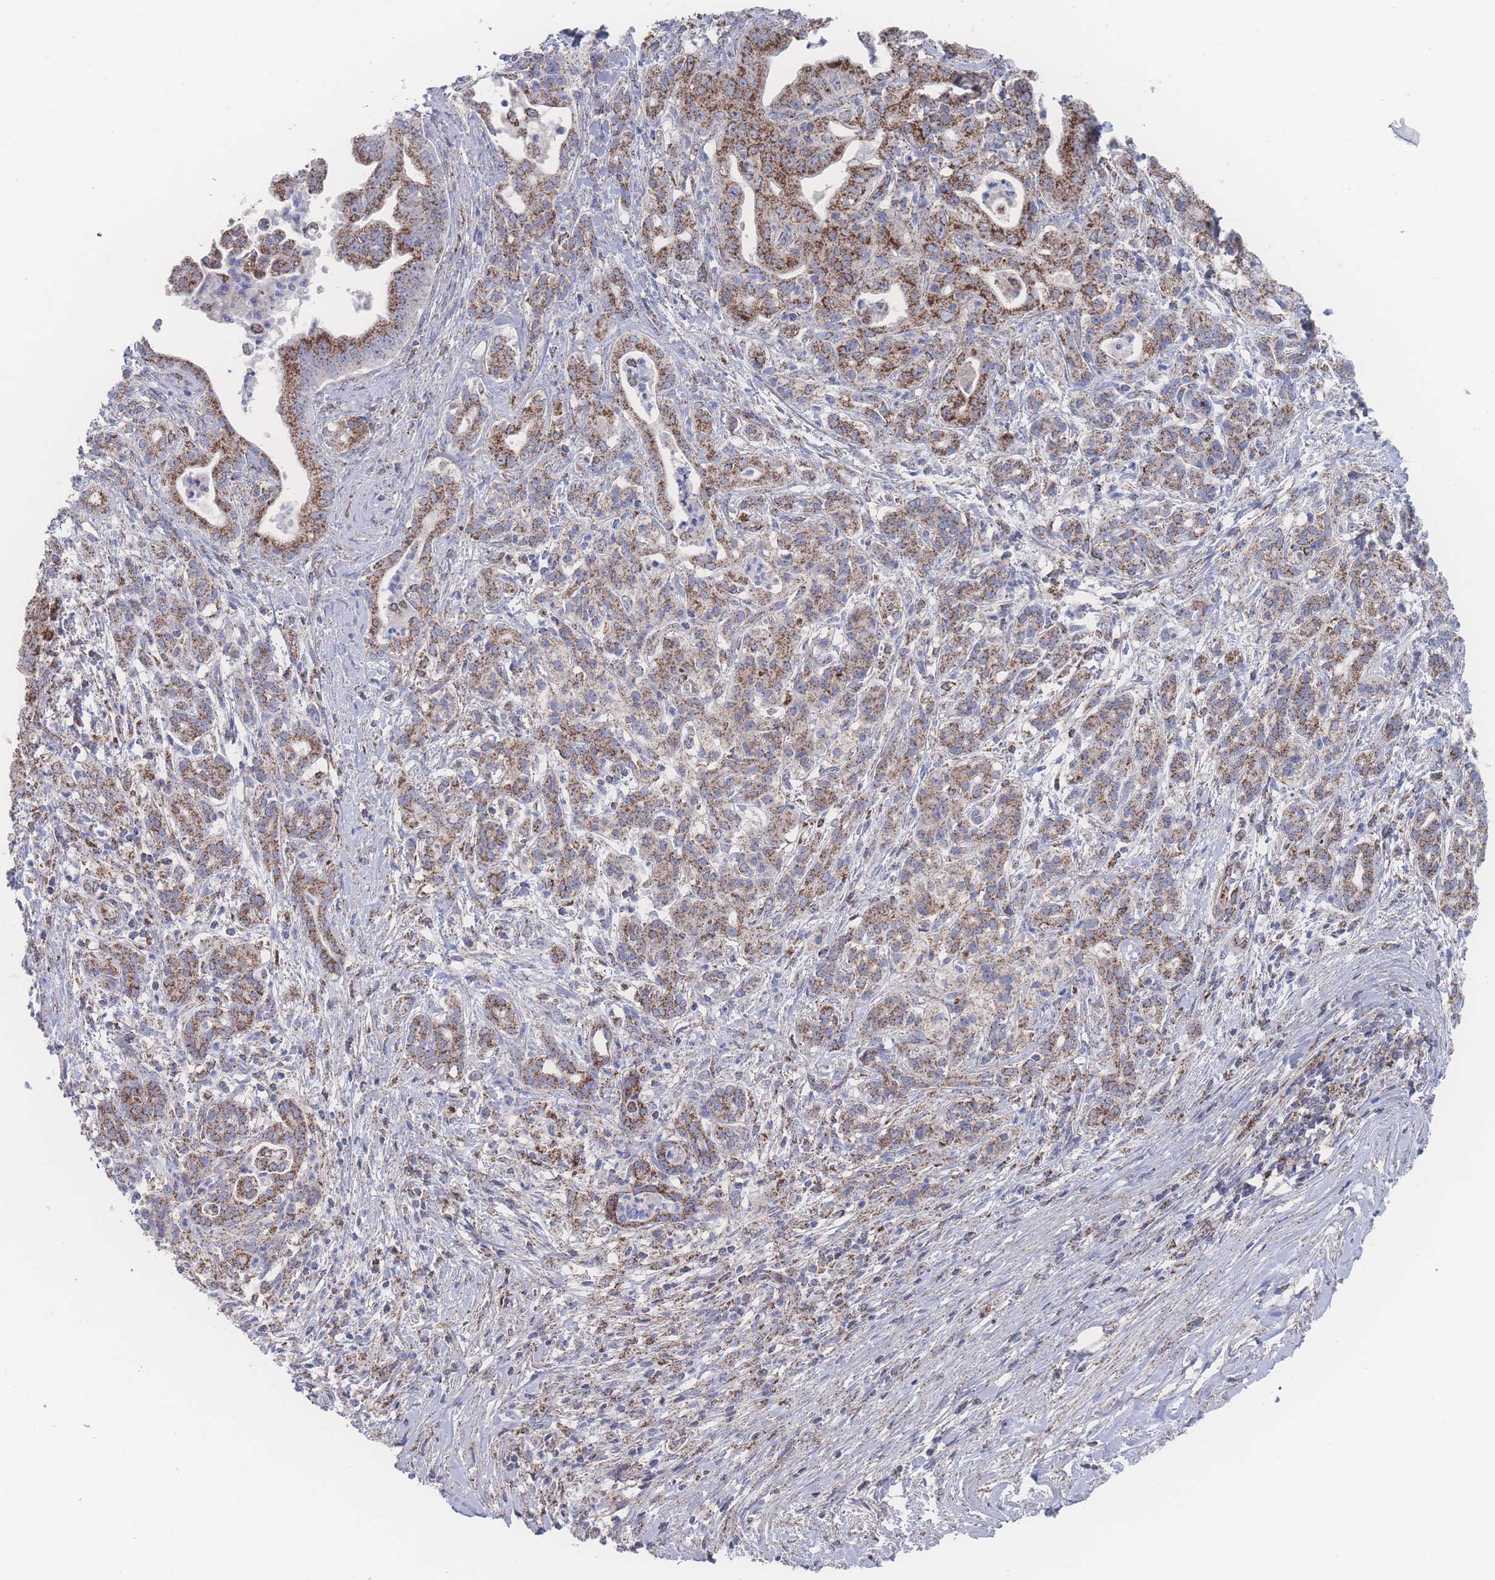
{"staining": {"intensity": "moderate", "quantity": ">75%", "location": "cytoplasmic/membranous"}, "tissue": "pancreatic cancer", "cell_type": "Tumor cells", "image_type": "cancer", "snomed": [{"axis": "morphology", "description": "Adenocarcinoma, NOS"}, {"axis": "topography", "description": "Pancreas"}], "caption": "This histopathology image reveals pancreatic cancer stained with immunohistochemistry (IHC) to label a protein in brown. The cytoplasmic/membranous of tumor cells show moderate positivity for the protein. Nuclei are counter-stained blue.", "gene": "PEX14", "patient": {"sex": "male", "age": 58}}